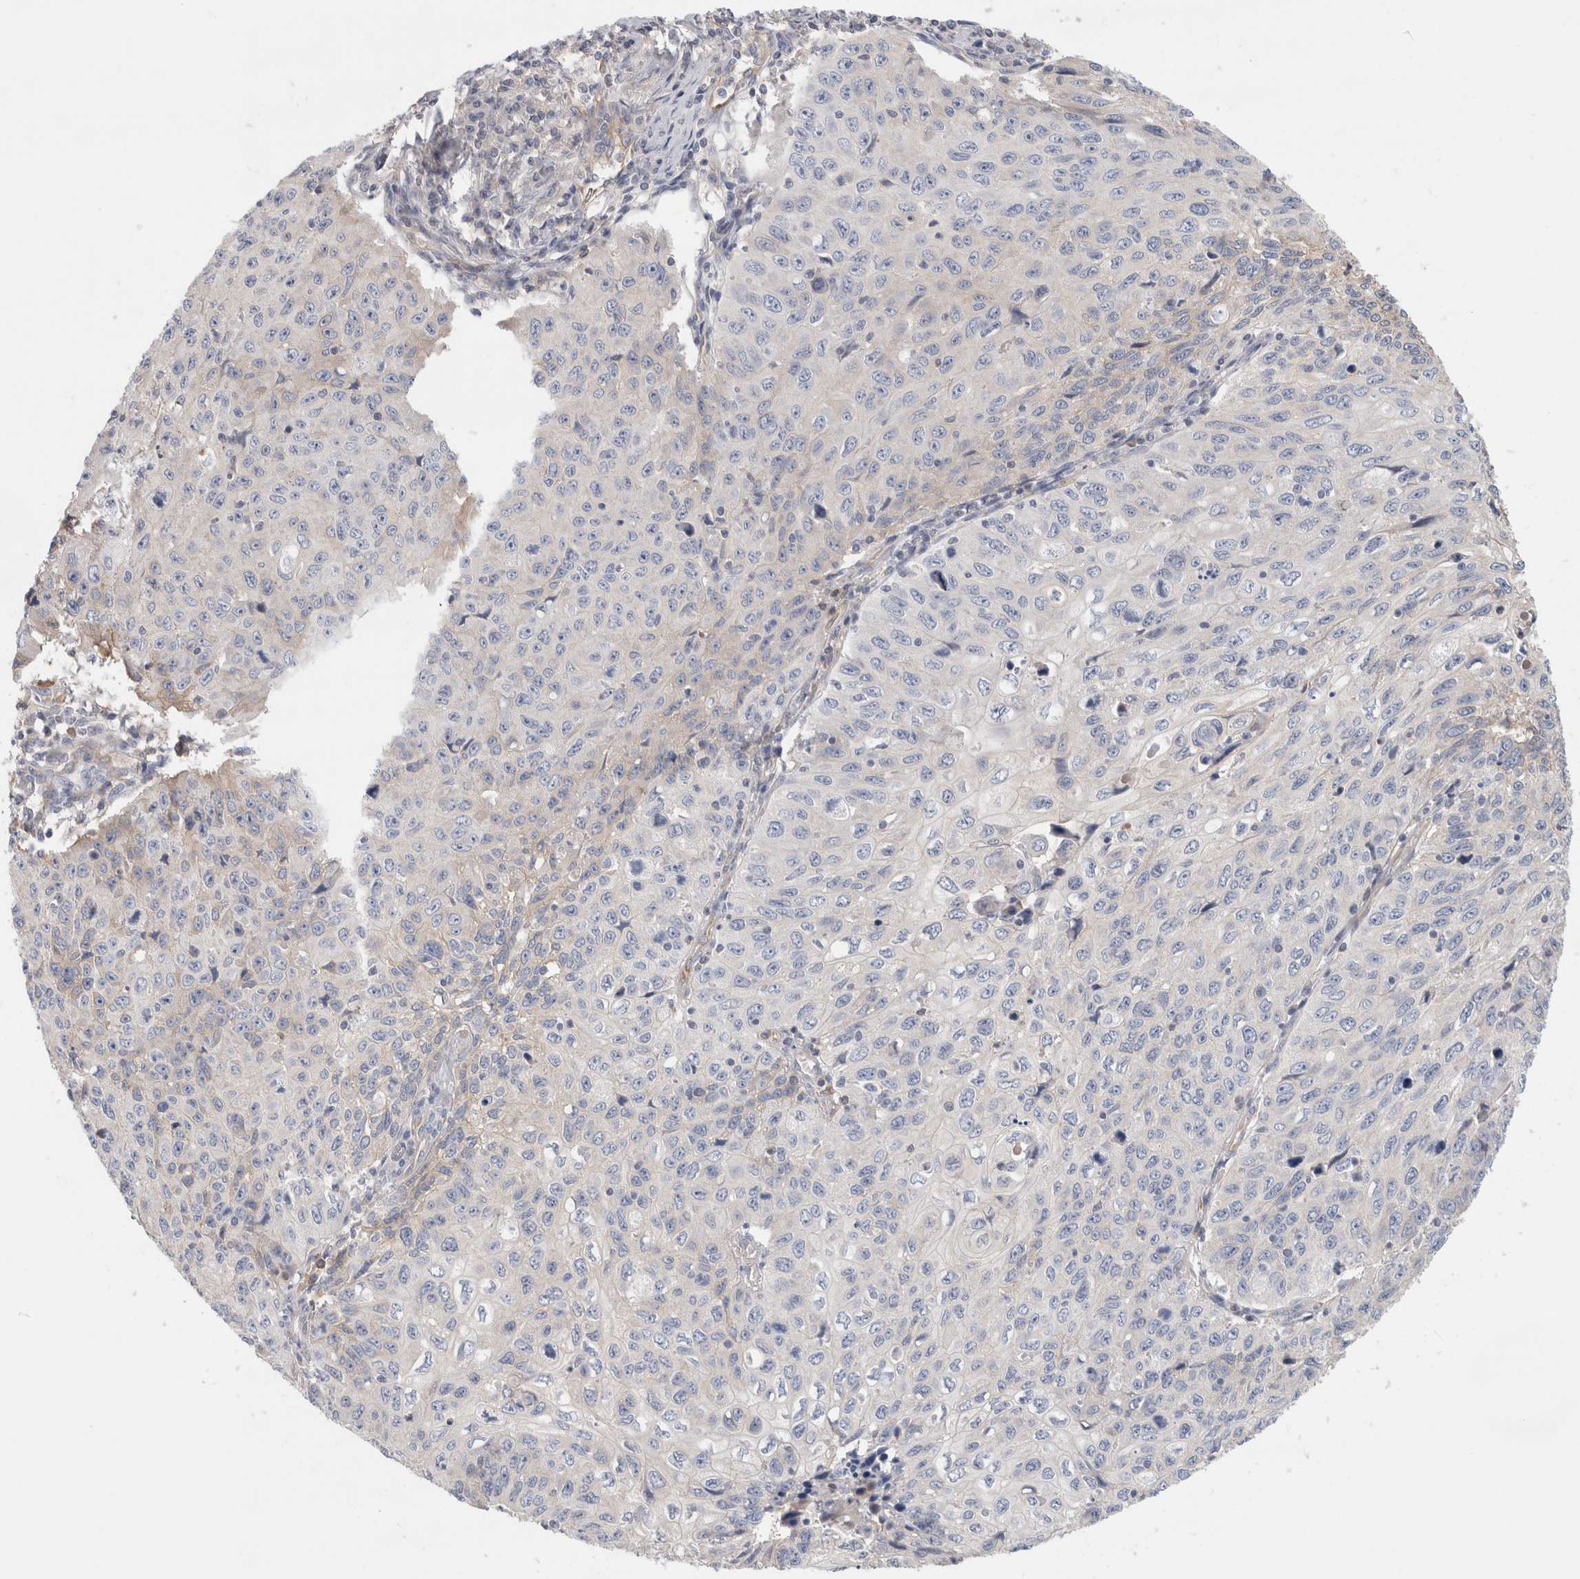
{"staining": {"intensity": "negative", "quantity": "none", "location": "none"}, "tissue": "cervical cancer", "cell_type": "Tumor cells", "image_type": "cancer", "snomed": [{"axis": "morphology", "description": "Squamous cell carcinoma, NOS"}, {"axis": "topography", "description": "Cervix"}], "caption": "The immunohistochemistry image has no significant positivity in tumor cells of squamous cell carcinoma (cervical) tissue.", "gene": "CFI", "patient": {"sex": "female", "age": 53}}